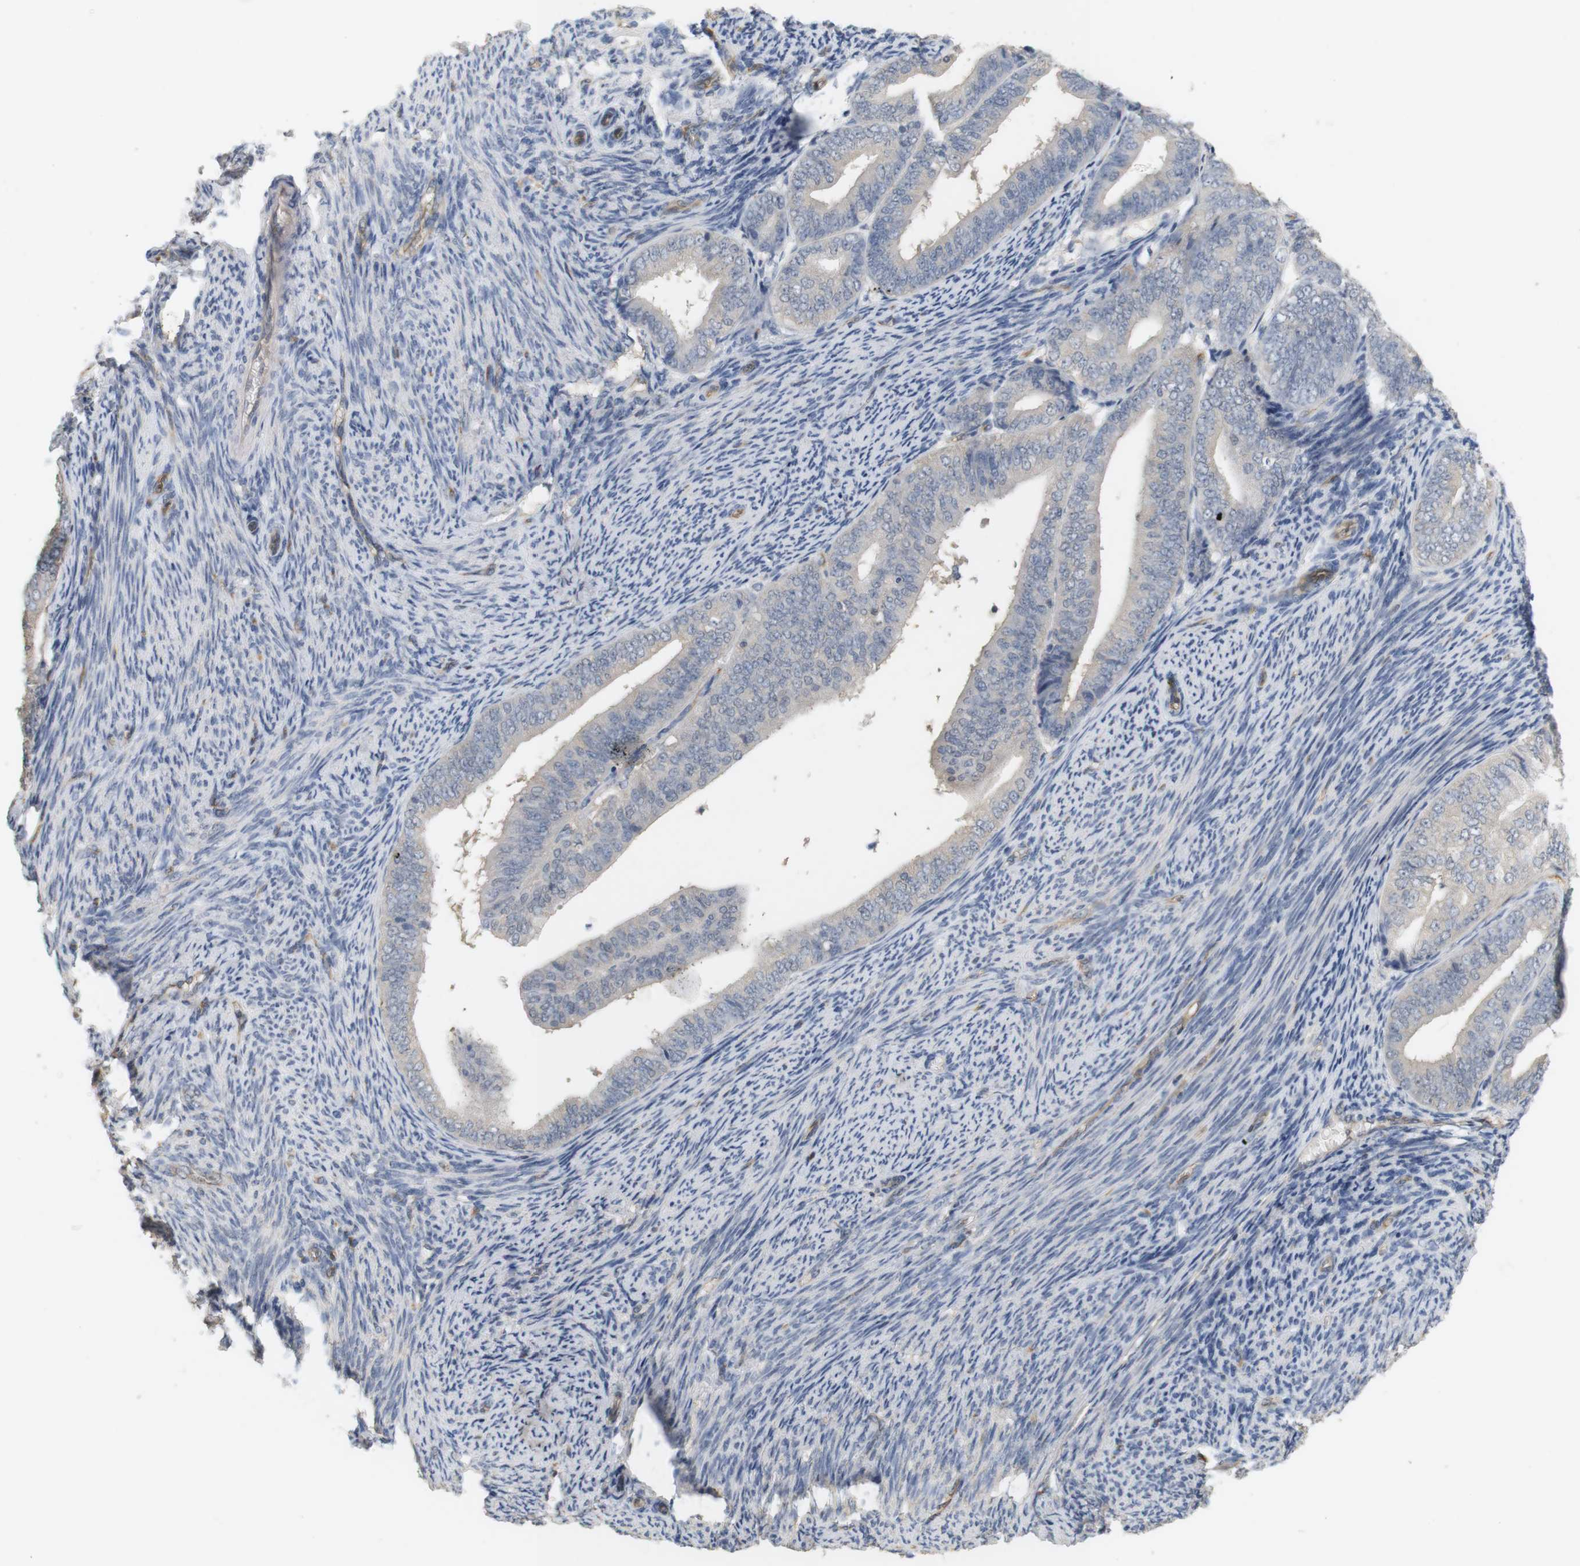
{"staining": {"intensity": "negative", "quantity": "none", "location": "none"}, "tissue": "endometrial cancer", "cell_type": "Tumor cells", "image_type": "cancer", "snomed": [{"axis": "morphology", "description": "Adenocarcinoma, NOS"}, {"axis": "topography", "description": "Endometrium"}], "caption": "An immunohistochemistry (IHC) histopathology image of endometrial cancer is shown. There is no staining in tumor cells of endometrial cancer.", "gene": "OSR1", "patient": {"sex": "female", "age": 63}}